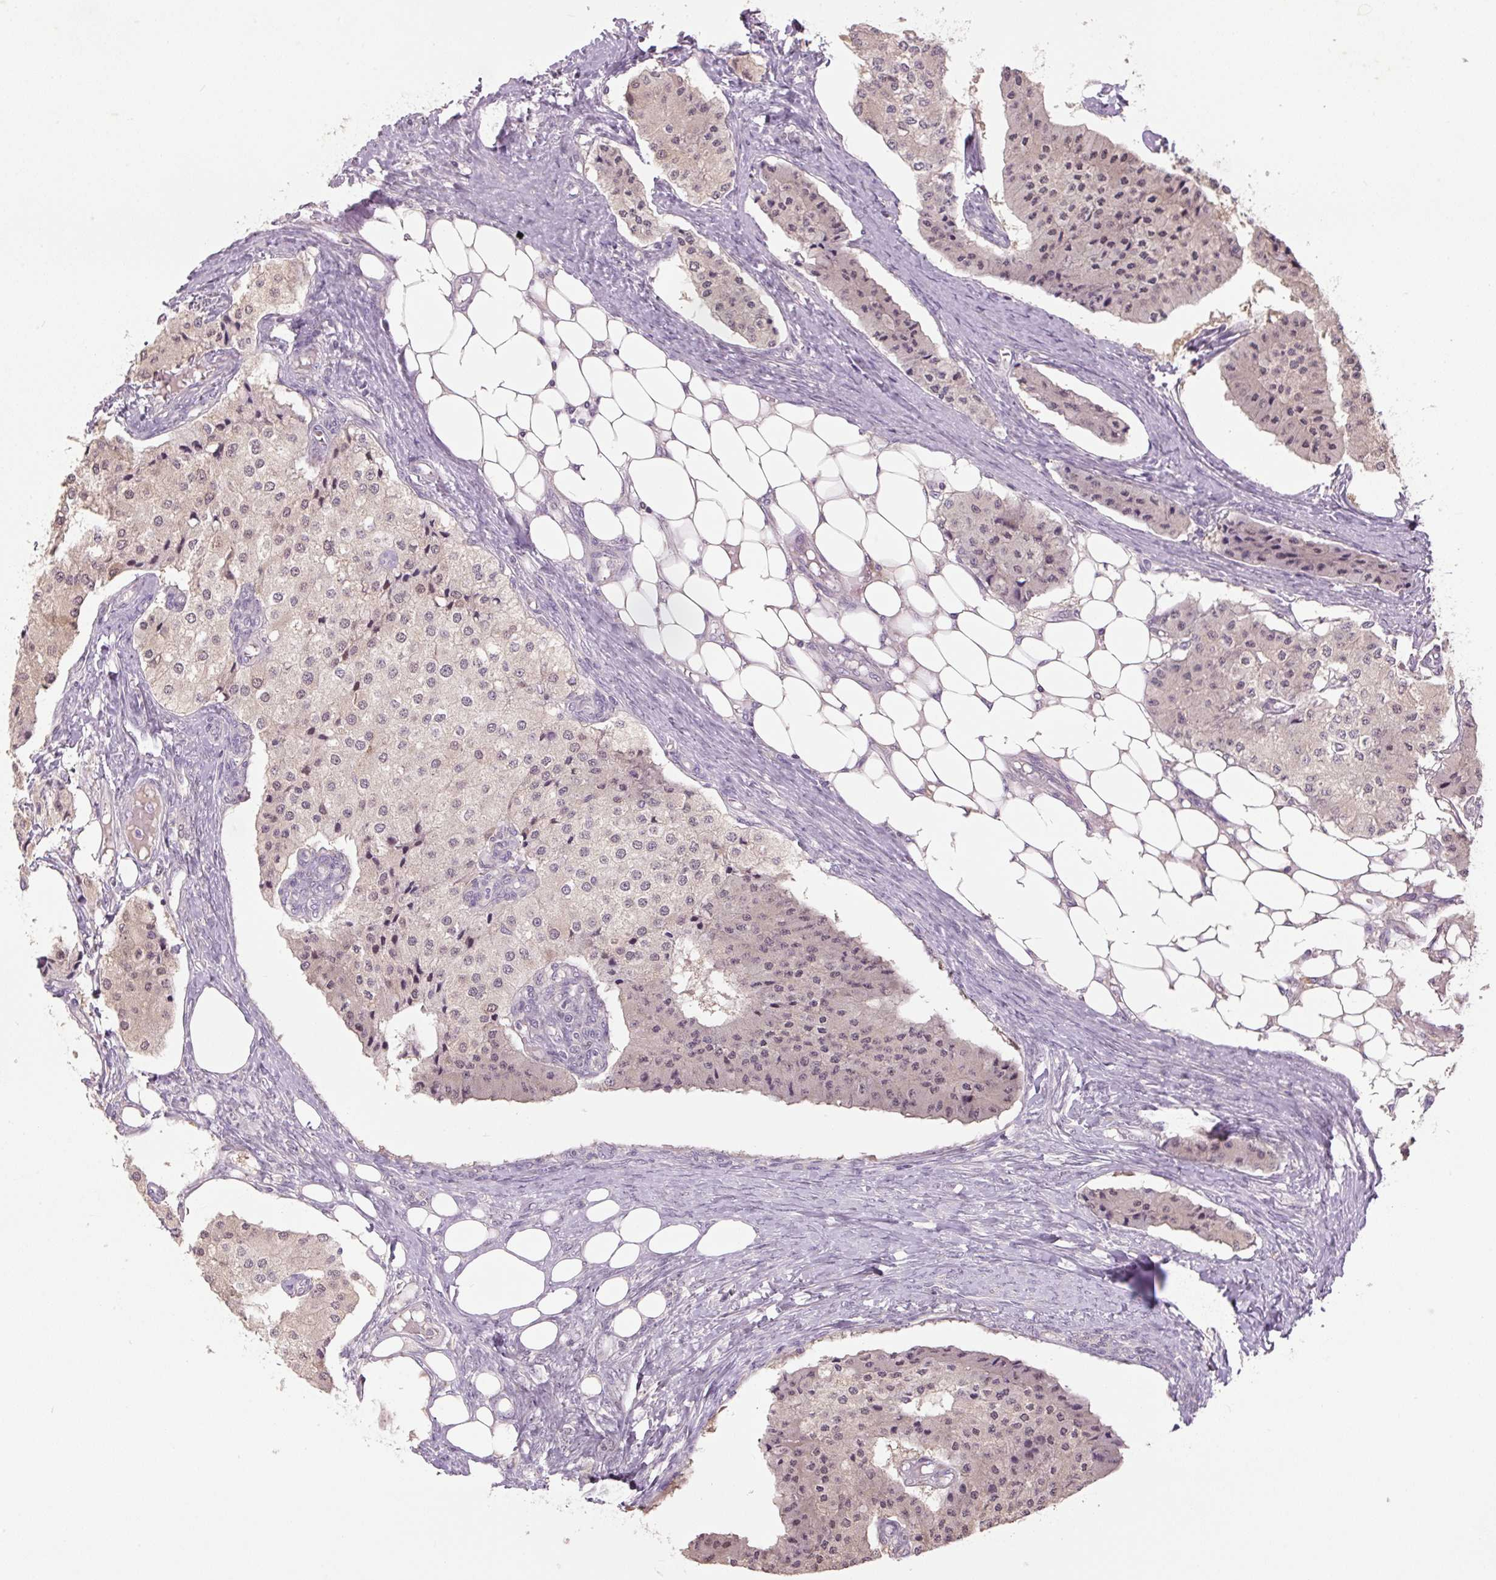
{"staining": {"intensity": "weak", "quantity": ">75%", "location": "cytoplasmic/membranous,nuclear"}, "tissue": "carcinoid", "cell_type": "Tumor cells", "image_type": "cancer", "snomed": [{"axis": "morphology", "description": "Carcinoid, malignant, NOS"}, {"axis": "topography", "description": "Colon"}], "caption": "Immunohistochemistry (IHC) image of carcinoid stained for a protein (brown), which demonstrates low levels of weak cytoplasmic/membranous and nuclear expression in about >75% of tumor cells.", "gene": "TMEM100", "patient": {"sex": "female", "age": 52}}